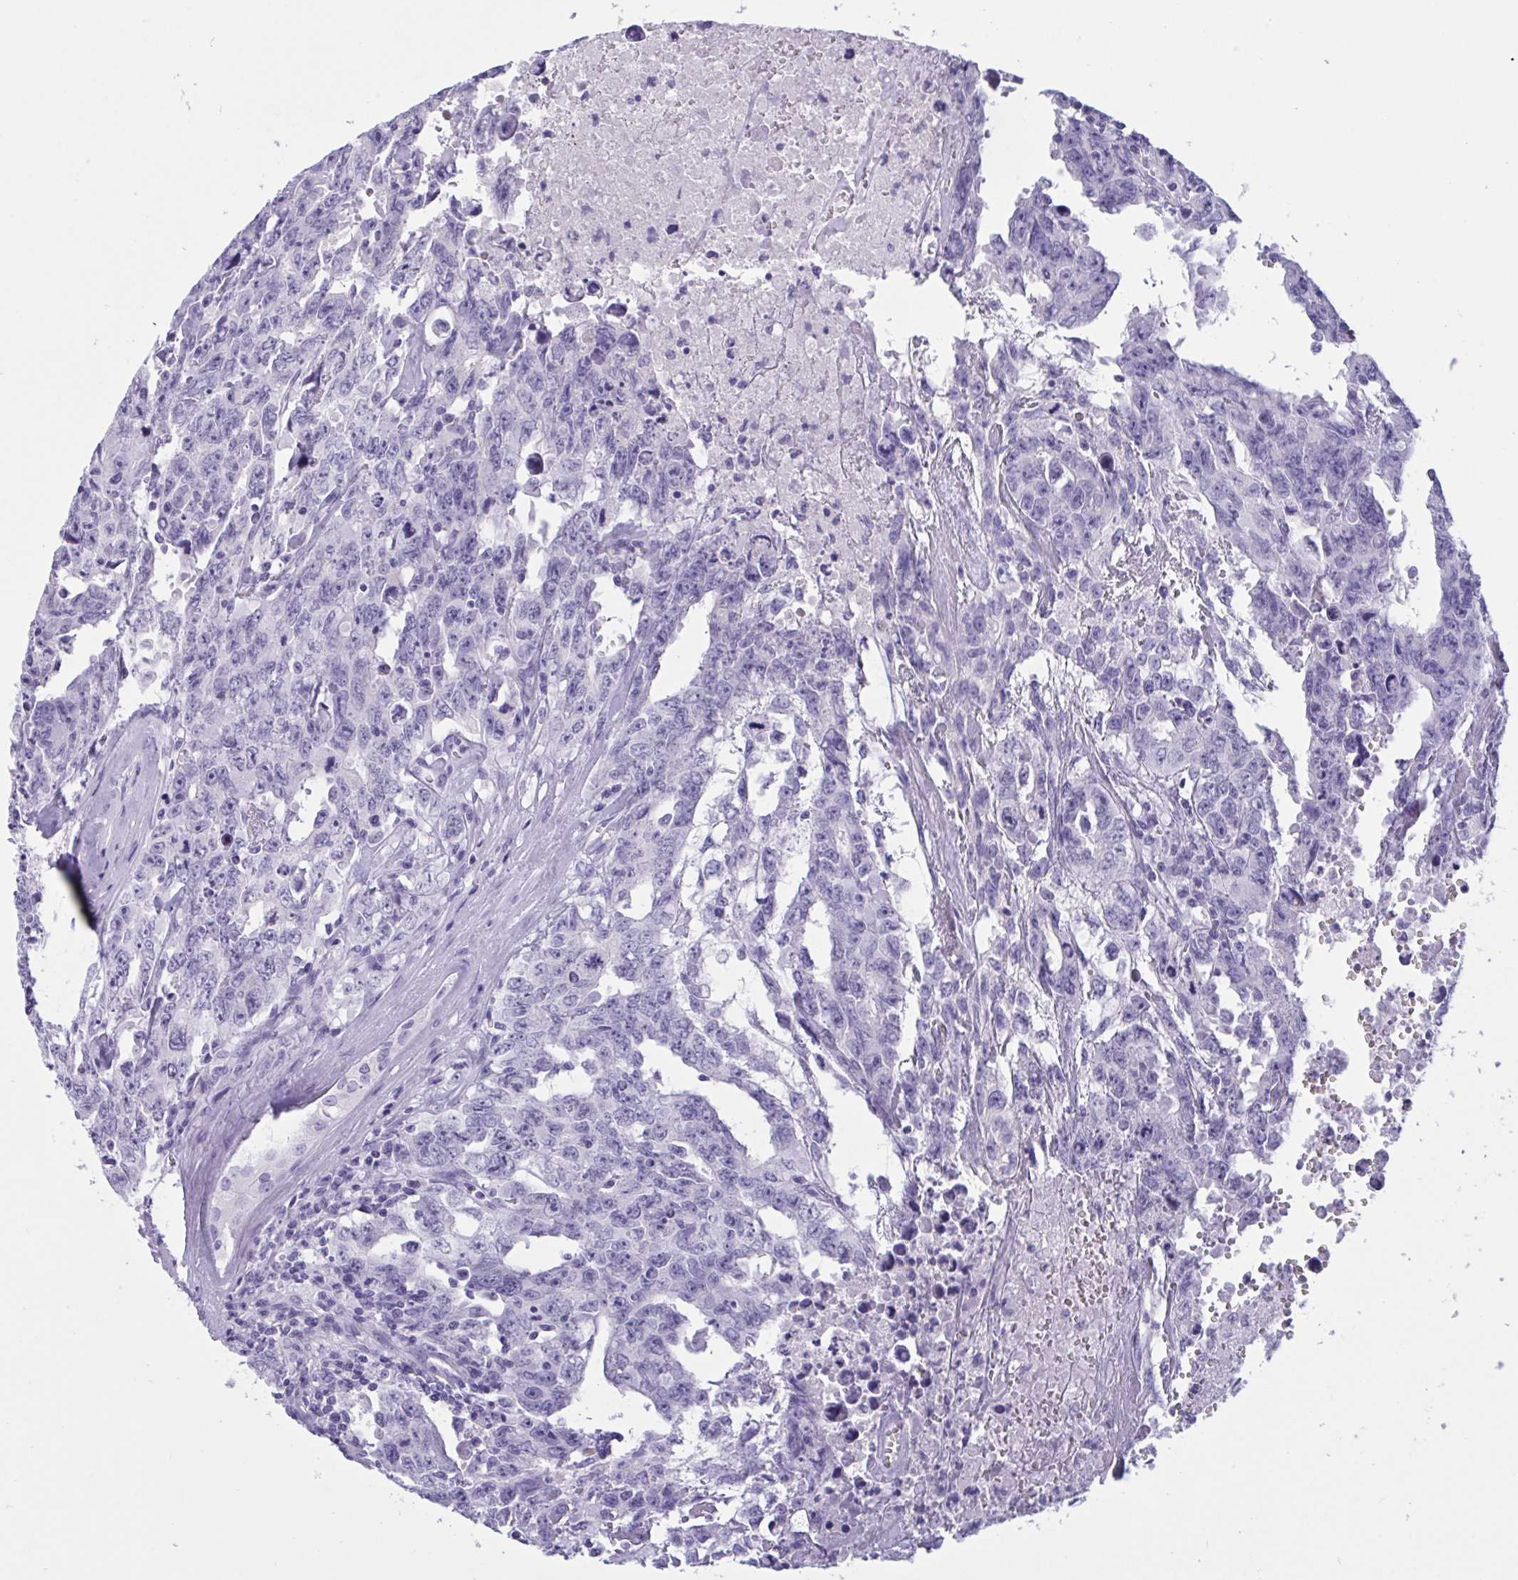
{"staining": {"intensity": "negative", "quantity": "none", "location": "none"}, "tissue": "testis cancer", "cell_type": "Tumor cells", "image_type": "cancer", "snomed": [{"axis": "morphology", "description": "Carcinoma, Embryonal, NOS"}, {"axis": "topography", "description": "Testis"}], "caption": "The IHC photomicrograph has no significant staining in tumor cells of embryonal carcinoma (testis) tissue.", "gene": "OXLD1", "patient": {"sex": "male", "age": 24}}